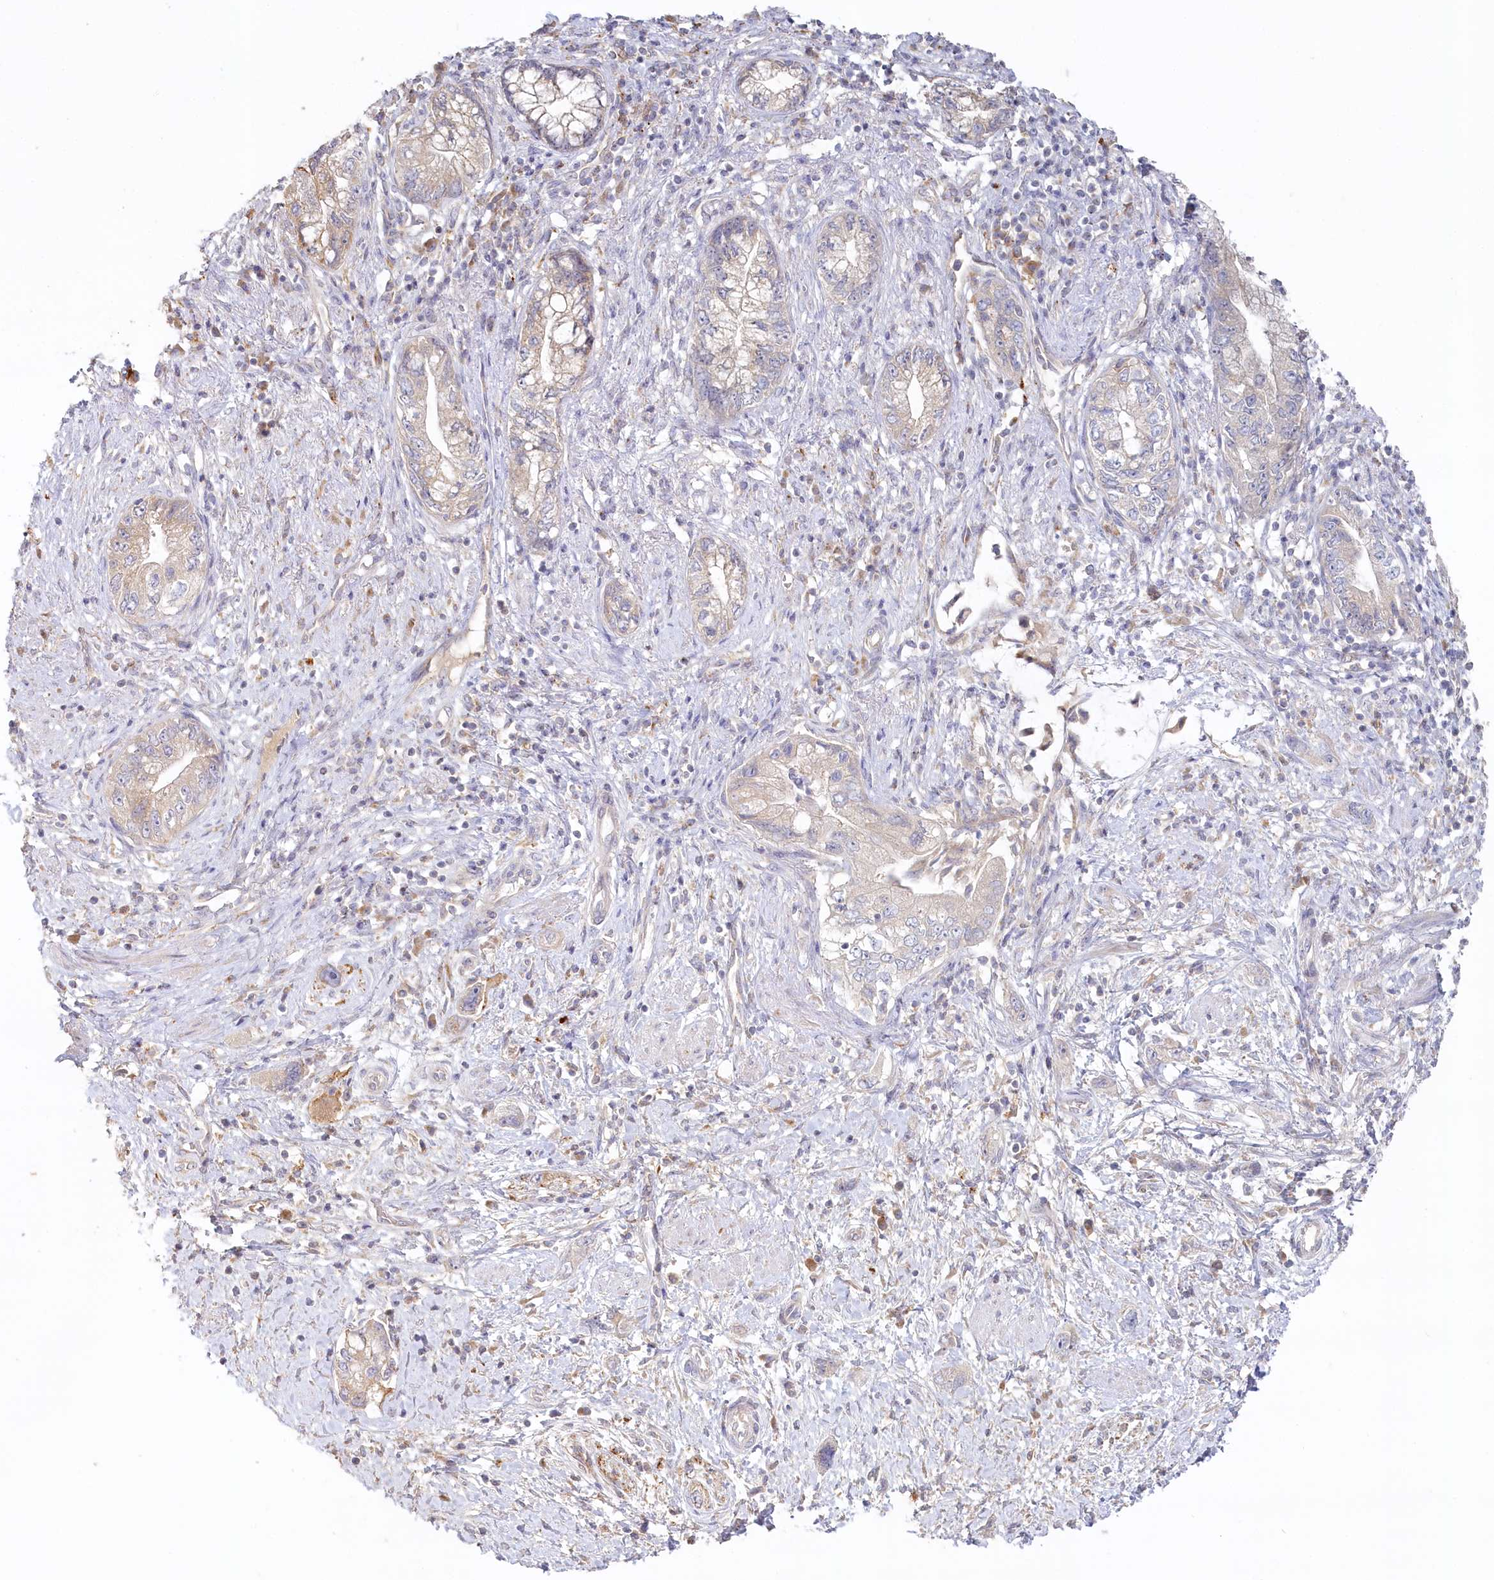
{"staining": {"intensity": "negative", "quantity": "none", "location": "none"}, "tissue": "pancreatic cancer", "cell_type": "Tumor cells", "image_type": "cancer", "snomed": [{"axis": "morphology", "description": "Adenocarcinoma, NOS"}, {"axis": "topography", "description": "Pancreas"}], "caption": "An IHC image of pancreatic adenocarcinoma is shown. There is no staining in tumor cells of pancreatic adenocarcinoma.", "gene": "VSIG1", "patient": {"sex": "female", "age": 73}}